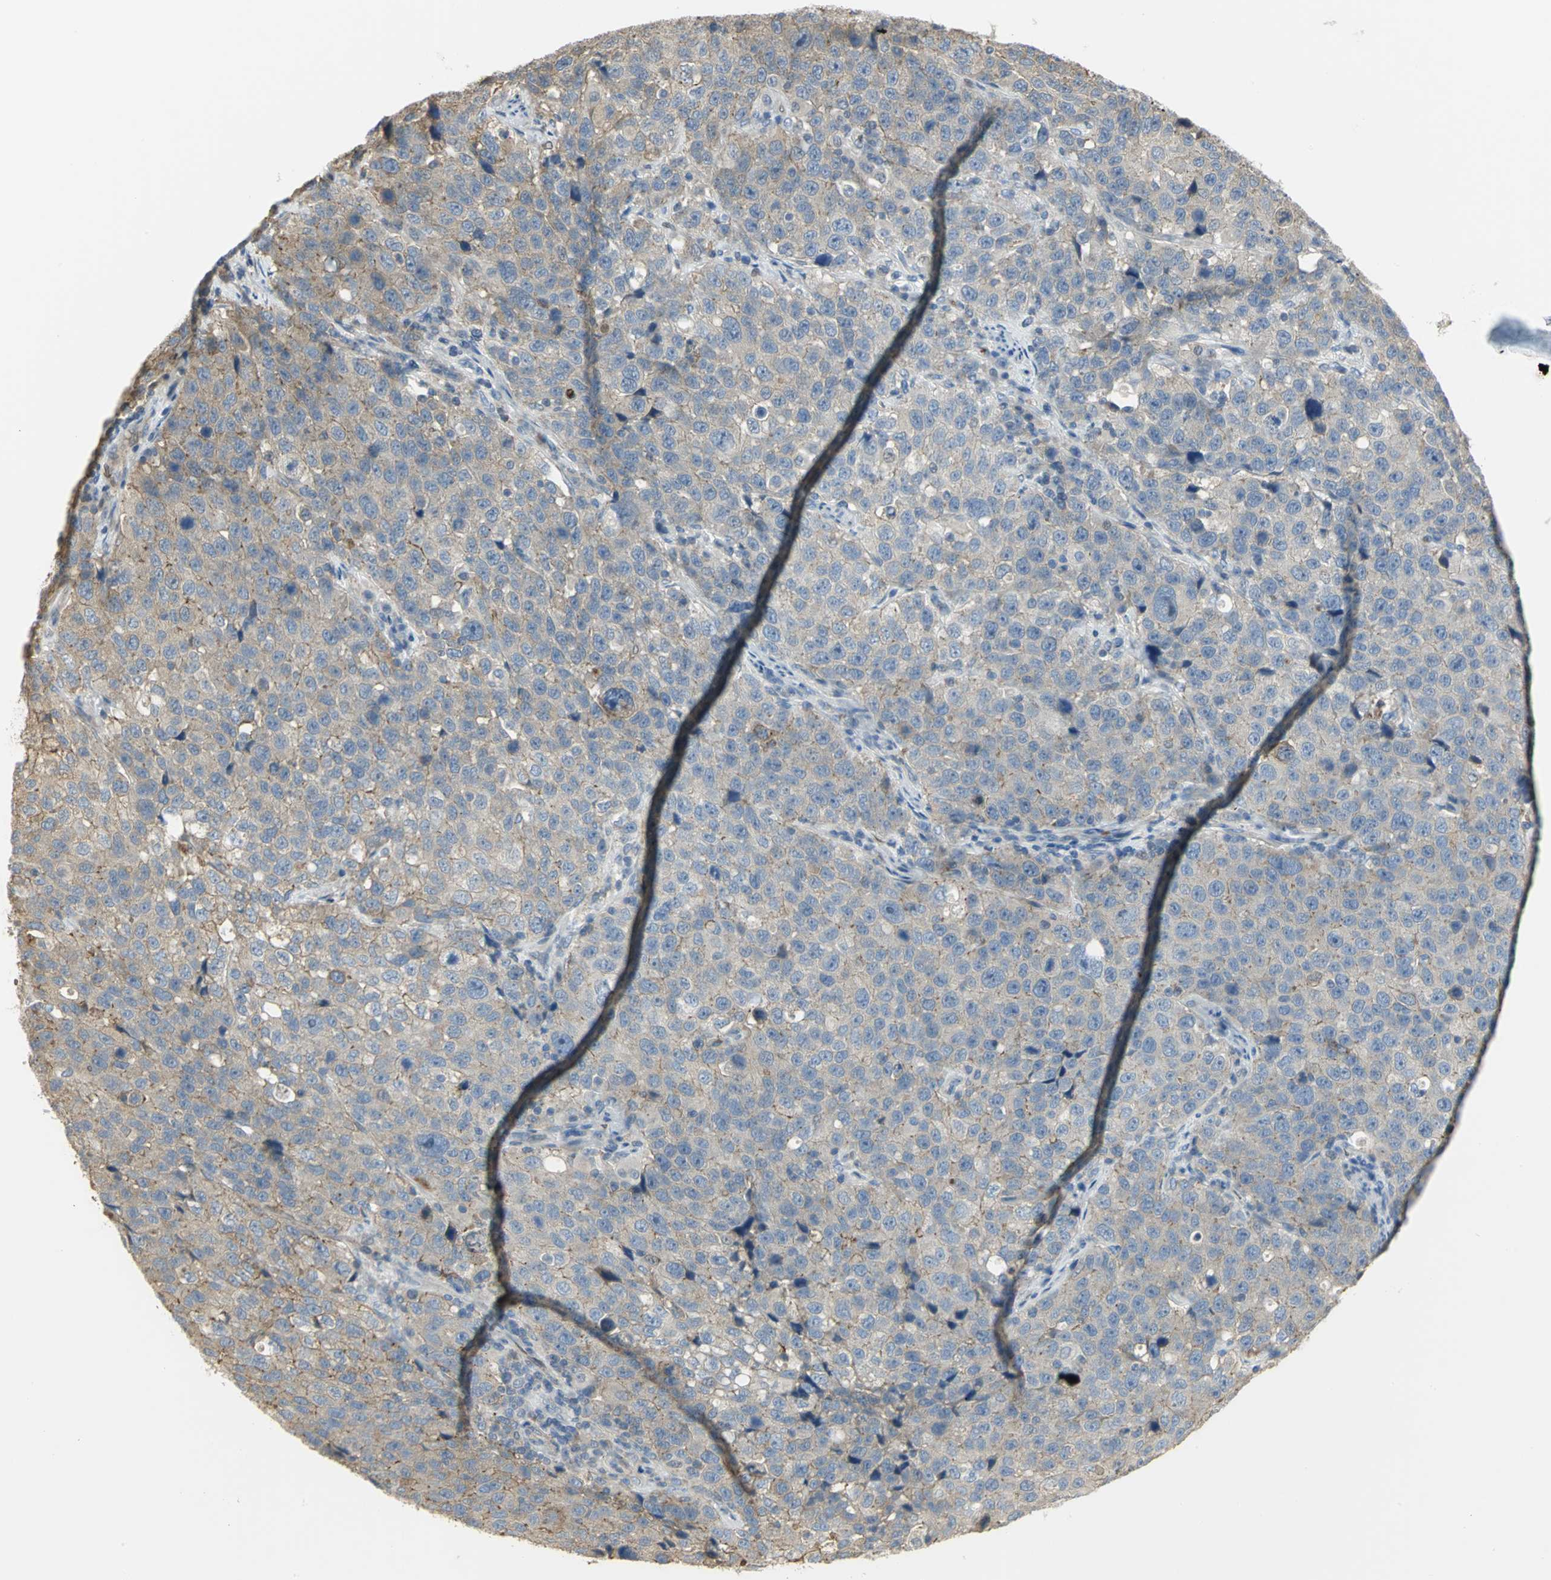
{"staining": {"intensity": "negative", "quantity": "none", "location": "none"}, "tissue": "stomach cancer", "cell_type": "Tumor cells", "image_type": "cancer", "snomed": [{"axis": "morphology", "description": "Normal tissue, NOS"}, {"axis": "morphology", "description": "Adenocarcinoma, NOS"}, {"axis": "topography", "description": "Stomach"}], "caption": "The histopathology image displays no staining of tumor cells in stomach cancer (adenocarcinoma). (DAB immunohistochemistry (IHC), high magnification).", "gene": "ANK1", "patient": {"sex": "male", "age": 48}}